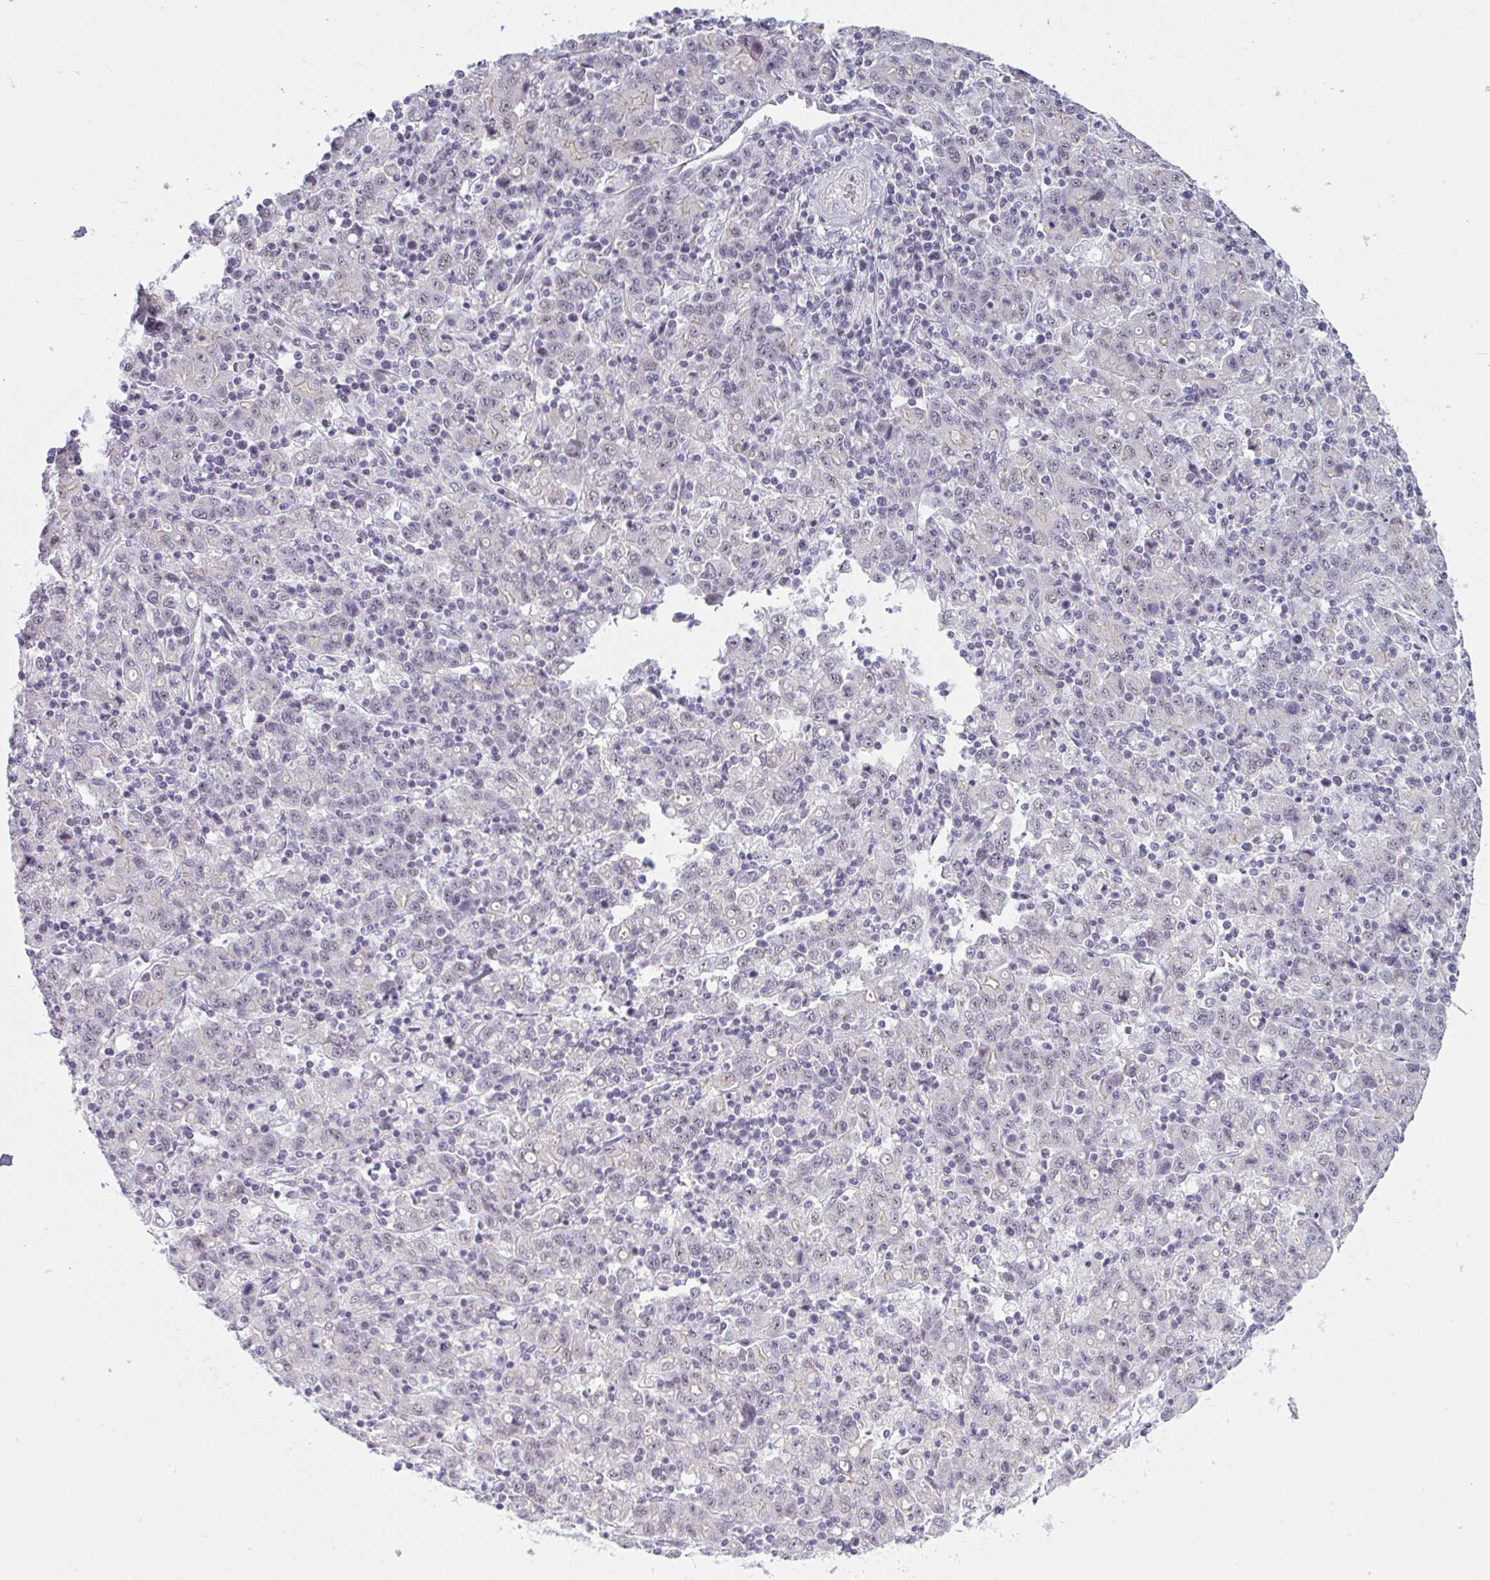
{"staining": {"intensity": "negative", "quantity": "none", "location": "none"}, "tissue": "stomach cancer", "cell_type": "Tumor cells", "image_type": "cancer", "snomed": [{"axis": "morphology", "description": "Adenocarcinoma, NOS"}, {"axis": "topography", "description": "Stomach, upper"}], "caption": "Immunohistochemistry histopathology image of neoplastic tissue: human adenocarcinoma (stomach) stained with DAB exhibits no significant protein staining in tumor cells.", "gene": "PRR14", "patient": {"sex": "male", "age": 69}}